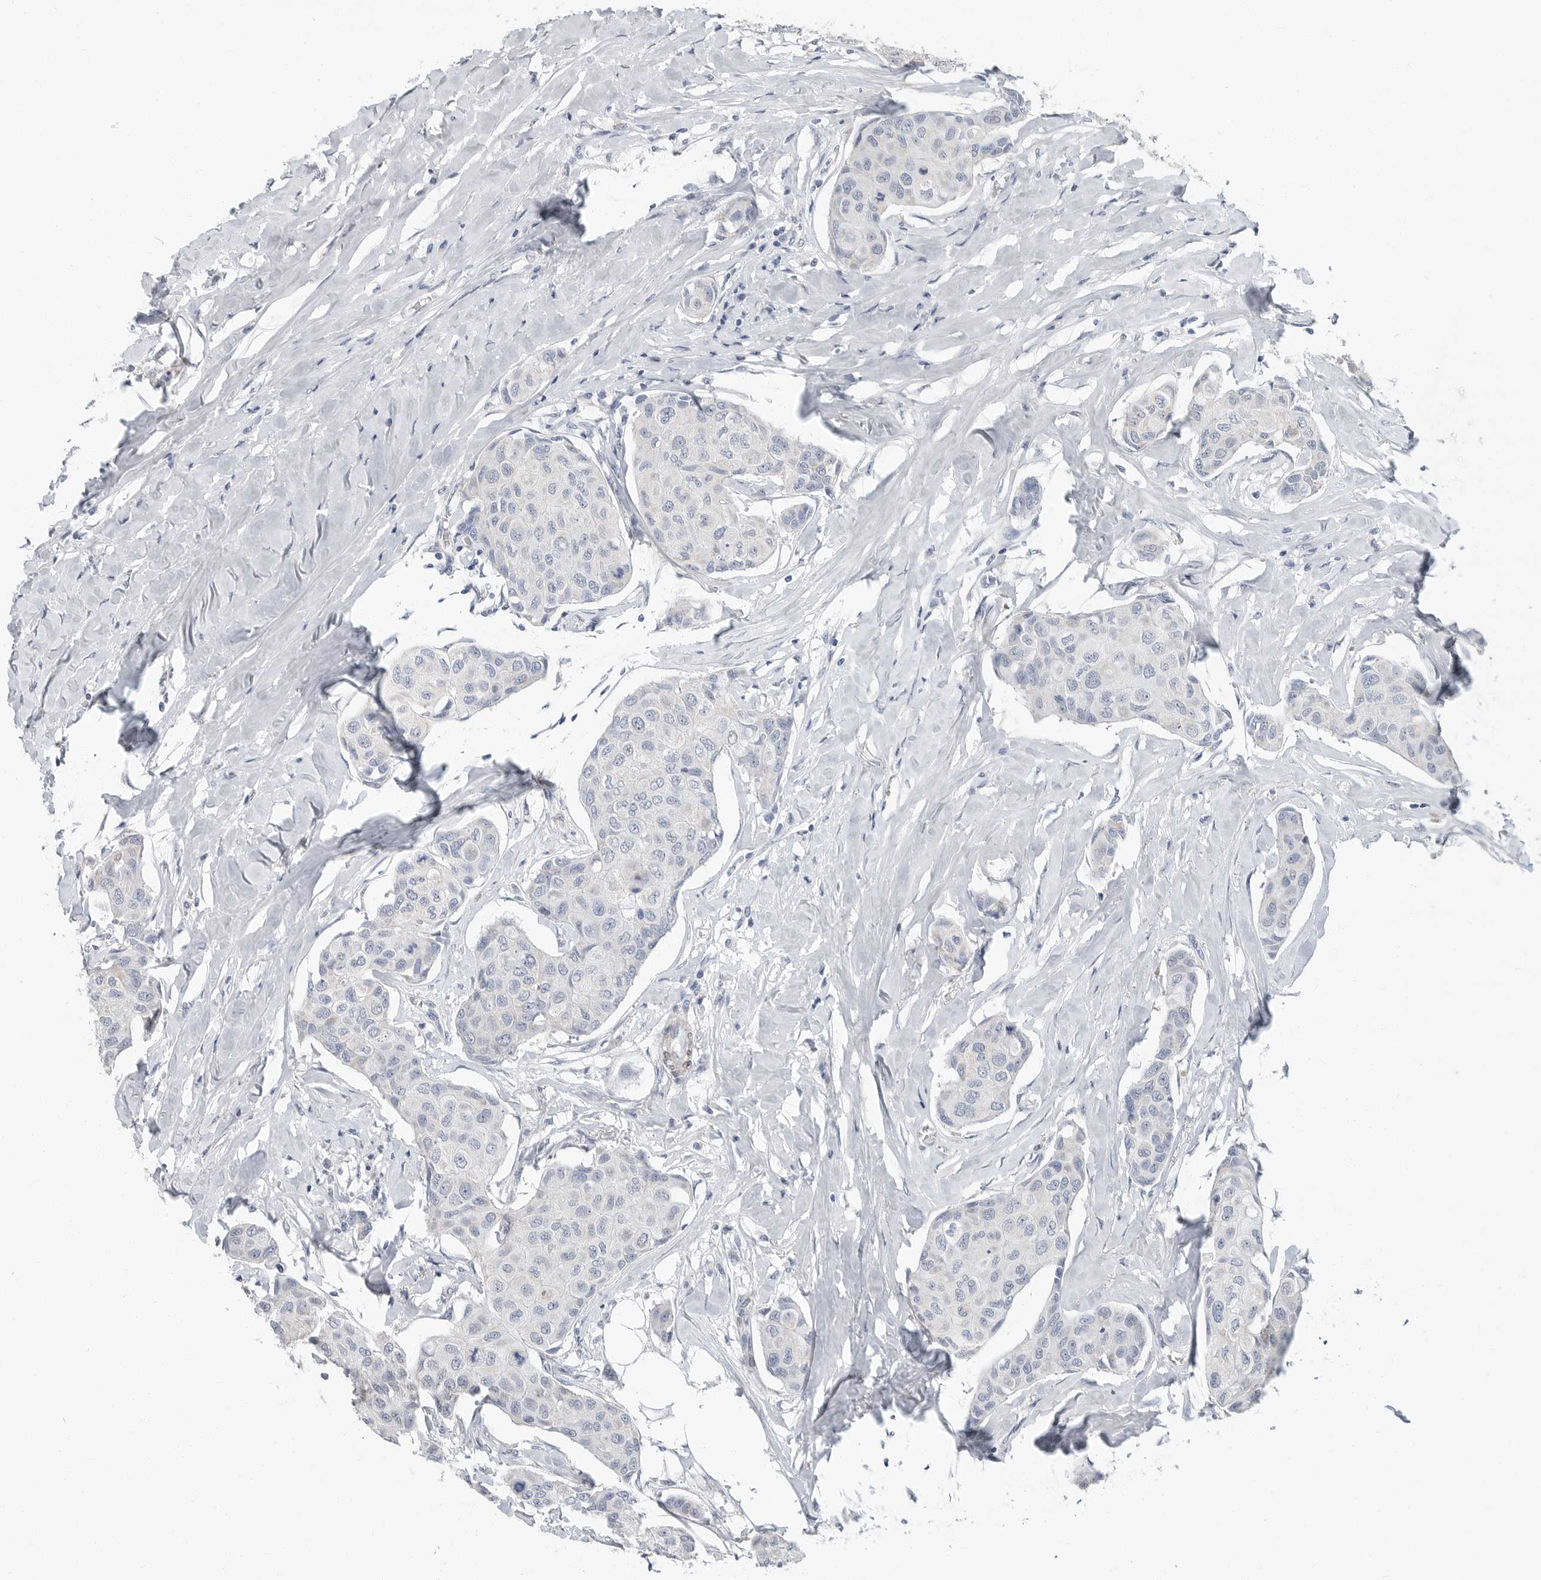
{"staining": {"intensity": "negative", "quantity": "none", "location": "none"}, "tissue": "breast cancer", "cell_type": "Tumor cells", "image_type": "cancer", "snomed": [{"axis": "morphology", "description": "Duct carcinoma"}, {"axis": "topography", "description": "Breast"}], "caption": "An immunohistochemistry image of infiltrating ductal carcinoma (breast) is shown. There is no staining in tumor cells of infiltrating ductal carcinoma (breast). The staining was performed using DAB (3,3'-diaminobenzidine) to visualize the protein expression in brown, while the nuclei were stained in blue with hematoxylin (Magnification: 20x).", "gene": "PLN", "patient": {"sex": "female", "age": 80}}